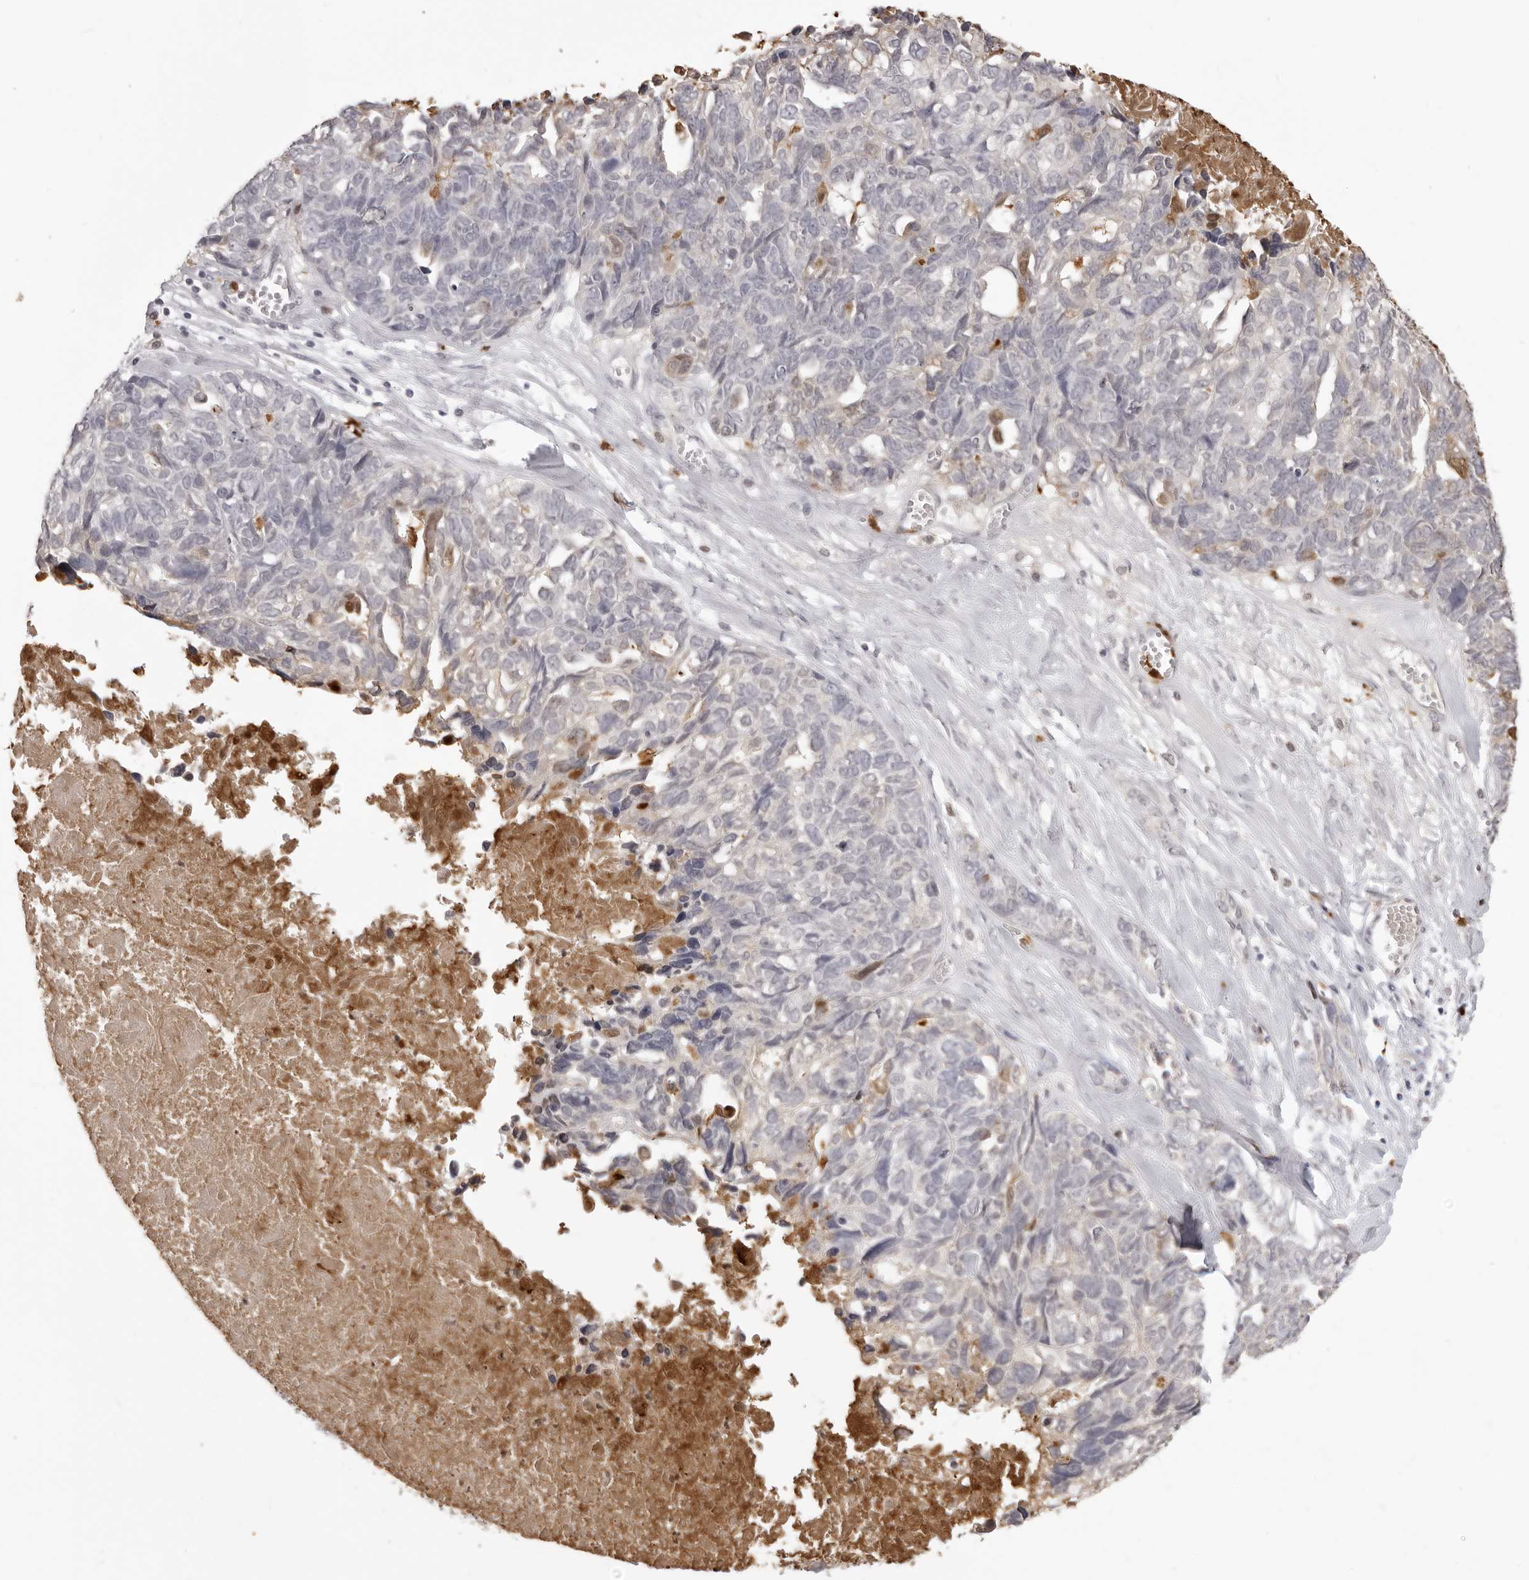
{"staining": {"intensity": "weak", "quantity": "<25%", "location": "cytoplasmic/membranous"}, "tissue": "ovarian cancer", "cell_type": "Tumor cells", "image_type": "cancer", "snomed": [{"axis": "morphology", "description": "Cystadenocarcinoma, serous, NOS"}, {"axis": "topography", "description": "Ovary"}], "caption": "The photomicrograph exhibits no staining of tumor cells in ovarian cancer (serous cystadenocarcinoma). (Brightfield microscopy of DAB IHC at high magnification).", "gene": "IL31", "patient": {"sex": "female", "age": 79}}